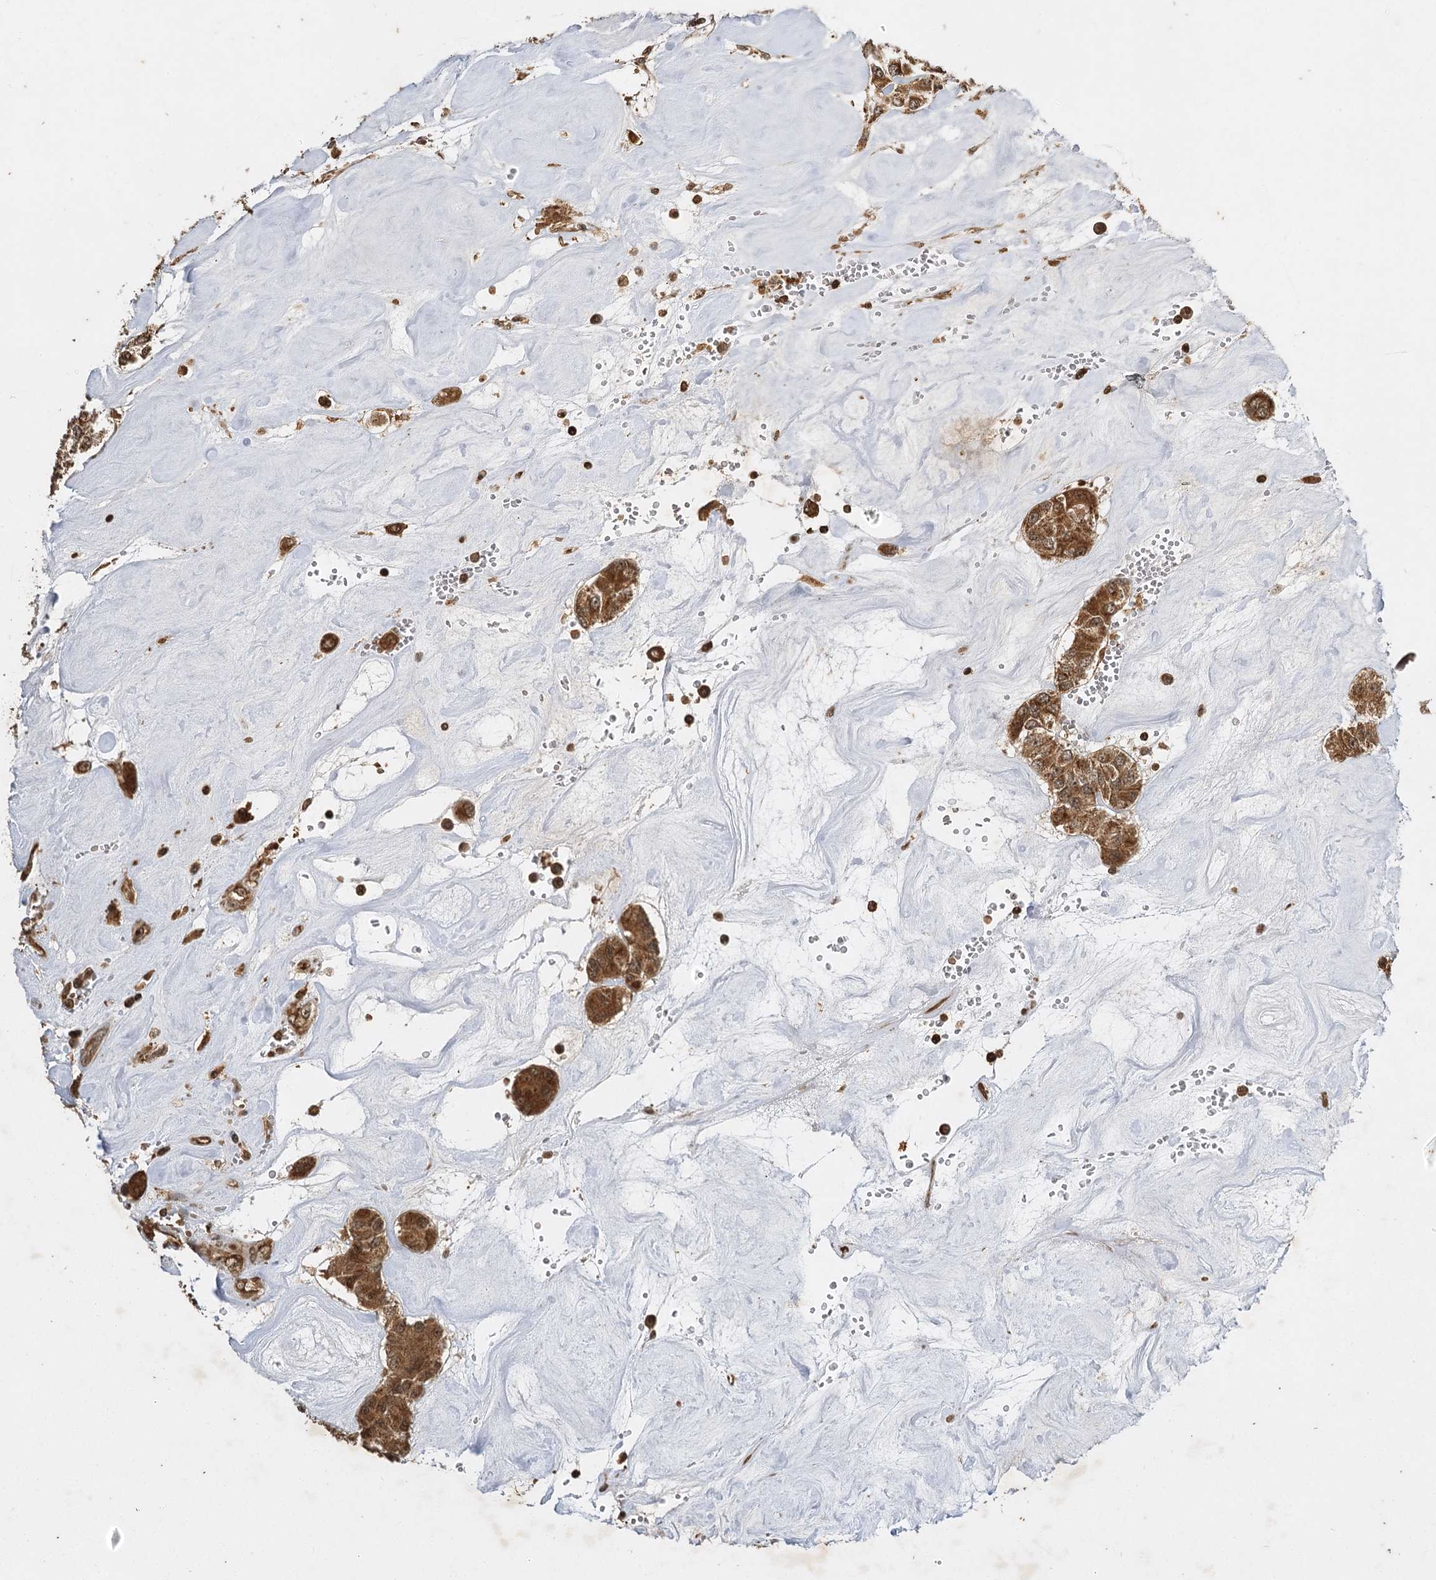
{"staining": {"intensity": "moderate", "quantity": ">75%", "location": "cytoplasmic/membranous,nuclear"}, "tissue": "carcinoid", "cell_type": "Tumor cells", "image_type": "cancer", "snomed": [{"axis": "morphology", "description": "Carcinoid, malignant, NOS"}, {"axis": "topography", "description": "Pancreas"}], "caption": "Carcinoid stained with immunohistochemistry (IHC) demonstrates moderate cytoplasmic/membranous and nuclear expression in approximately >75% of tumor cells. The staining is performed using DAB (3,3'-diaminobenzidine) brown chromogen to label protein expression. The nuclei are counter-stained blue using hematoxylin.", "gene": "IL11RA", "patient": {"sex": "male", "age": 41}}